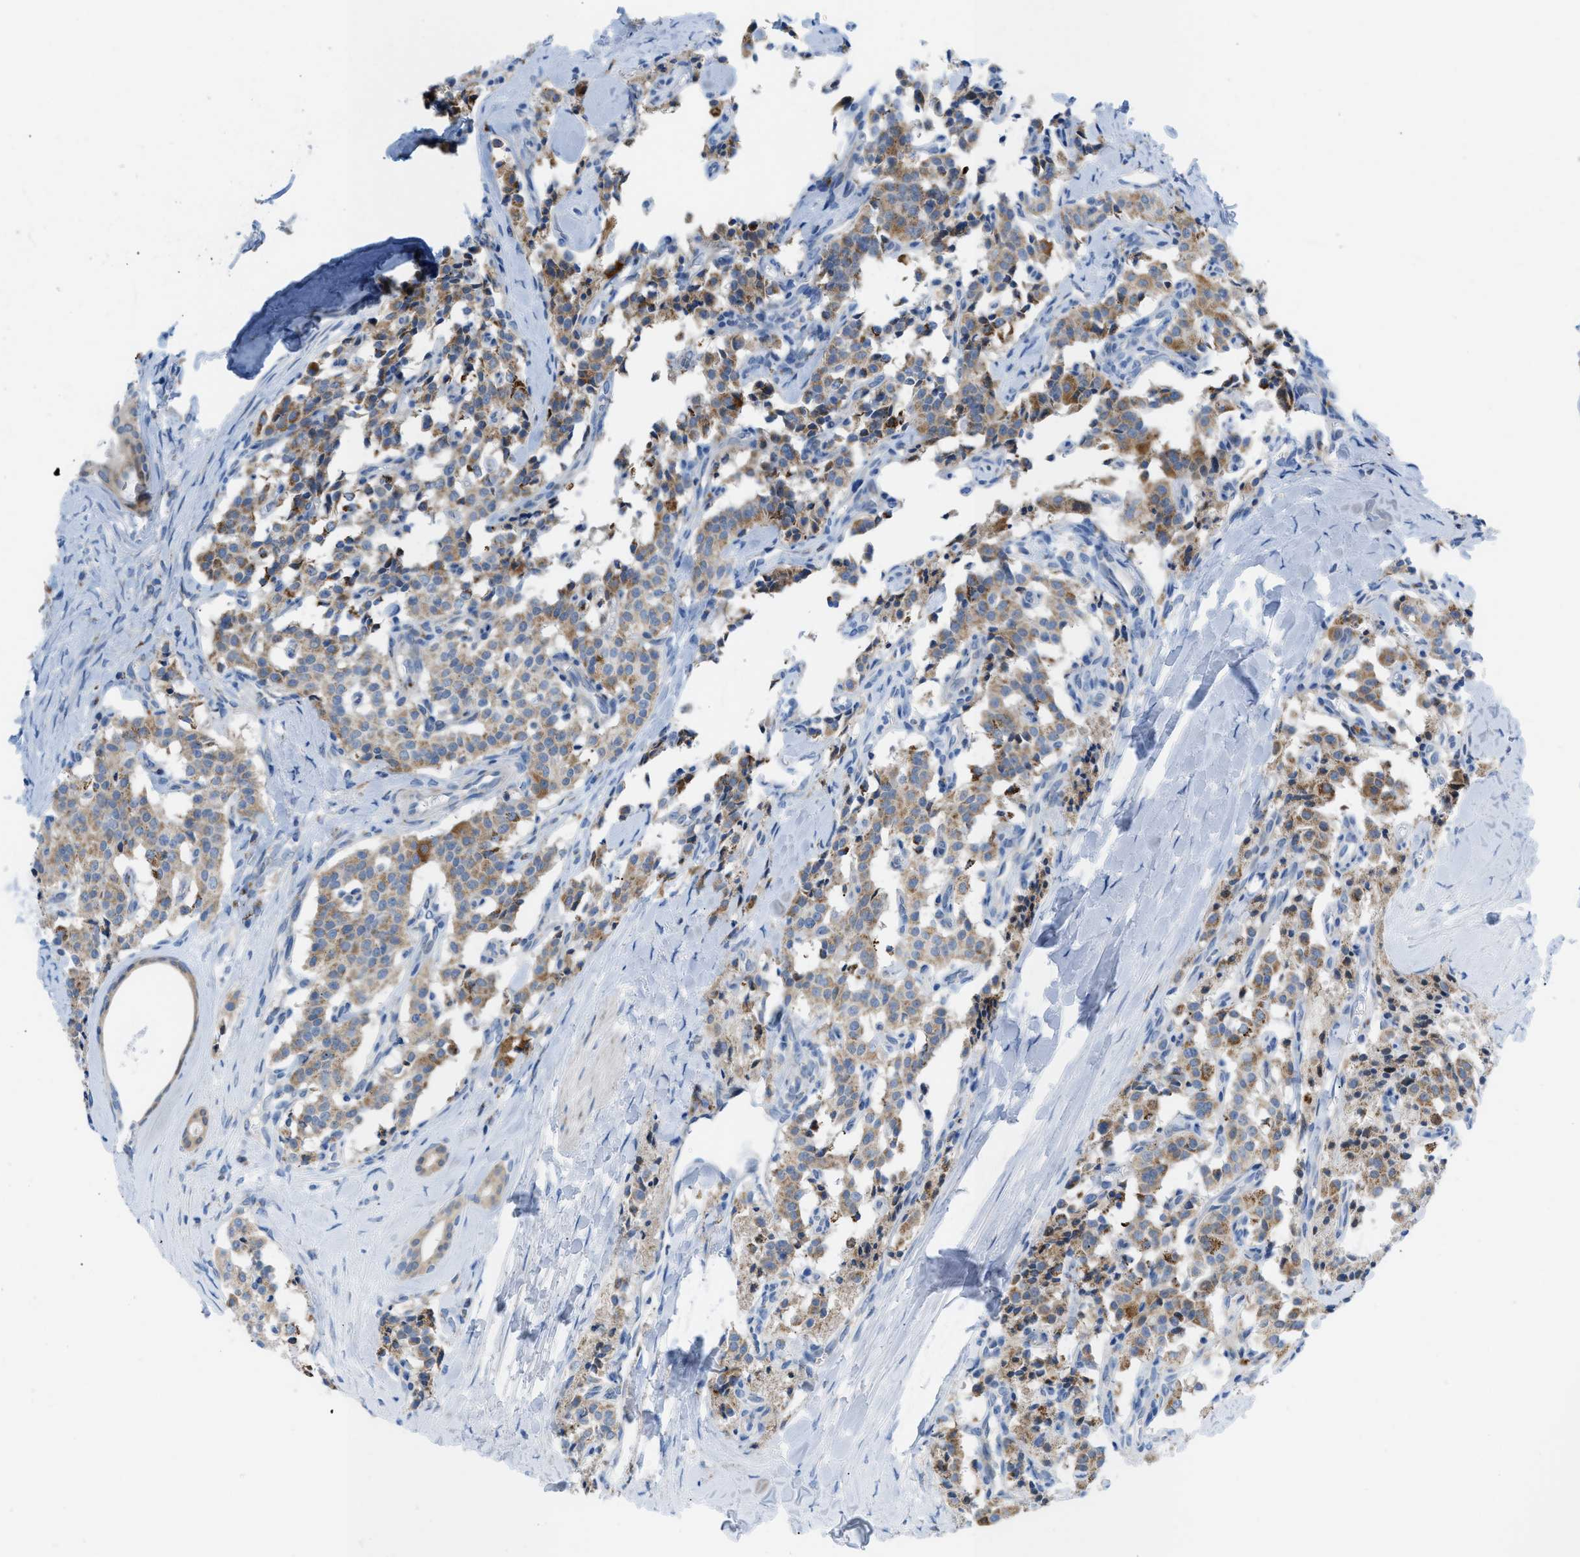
{"staining": {"intensity": "moderate", "quantity": ">75%", "location": "cytoplasmic/membranous"}, "tissue": "carcinoid", "cell_type": "Tumor cells", "image_type": "cancer", "snomed": [{"axis": "morphology", "description": "Carcinoid, malignant, NOS"}, {"axis": "topography", "description": "Lung"}], "caption": "Protein expression analysis of carcinoid exhibits moderate cytoplasmic/membranous staining in approximately >75% of tumor cells.", "gene": "RBBP9", "patient": {"sex": "male", "age": 30}}